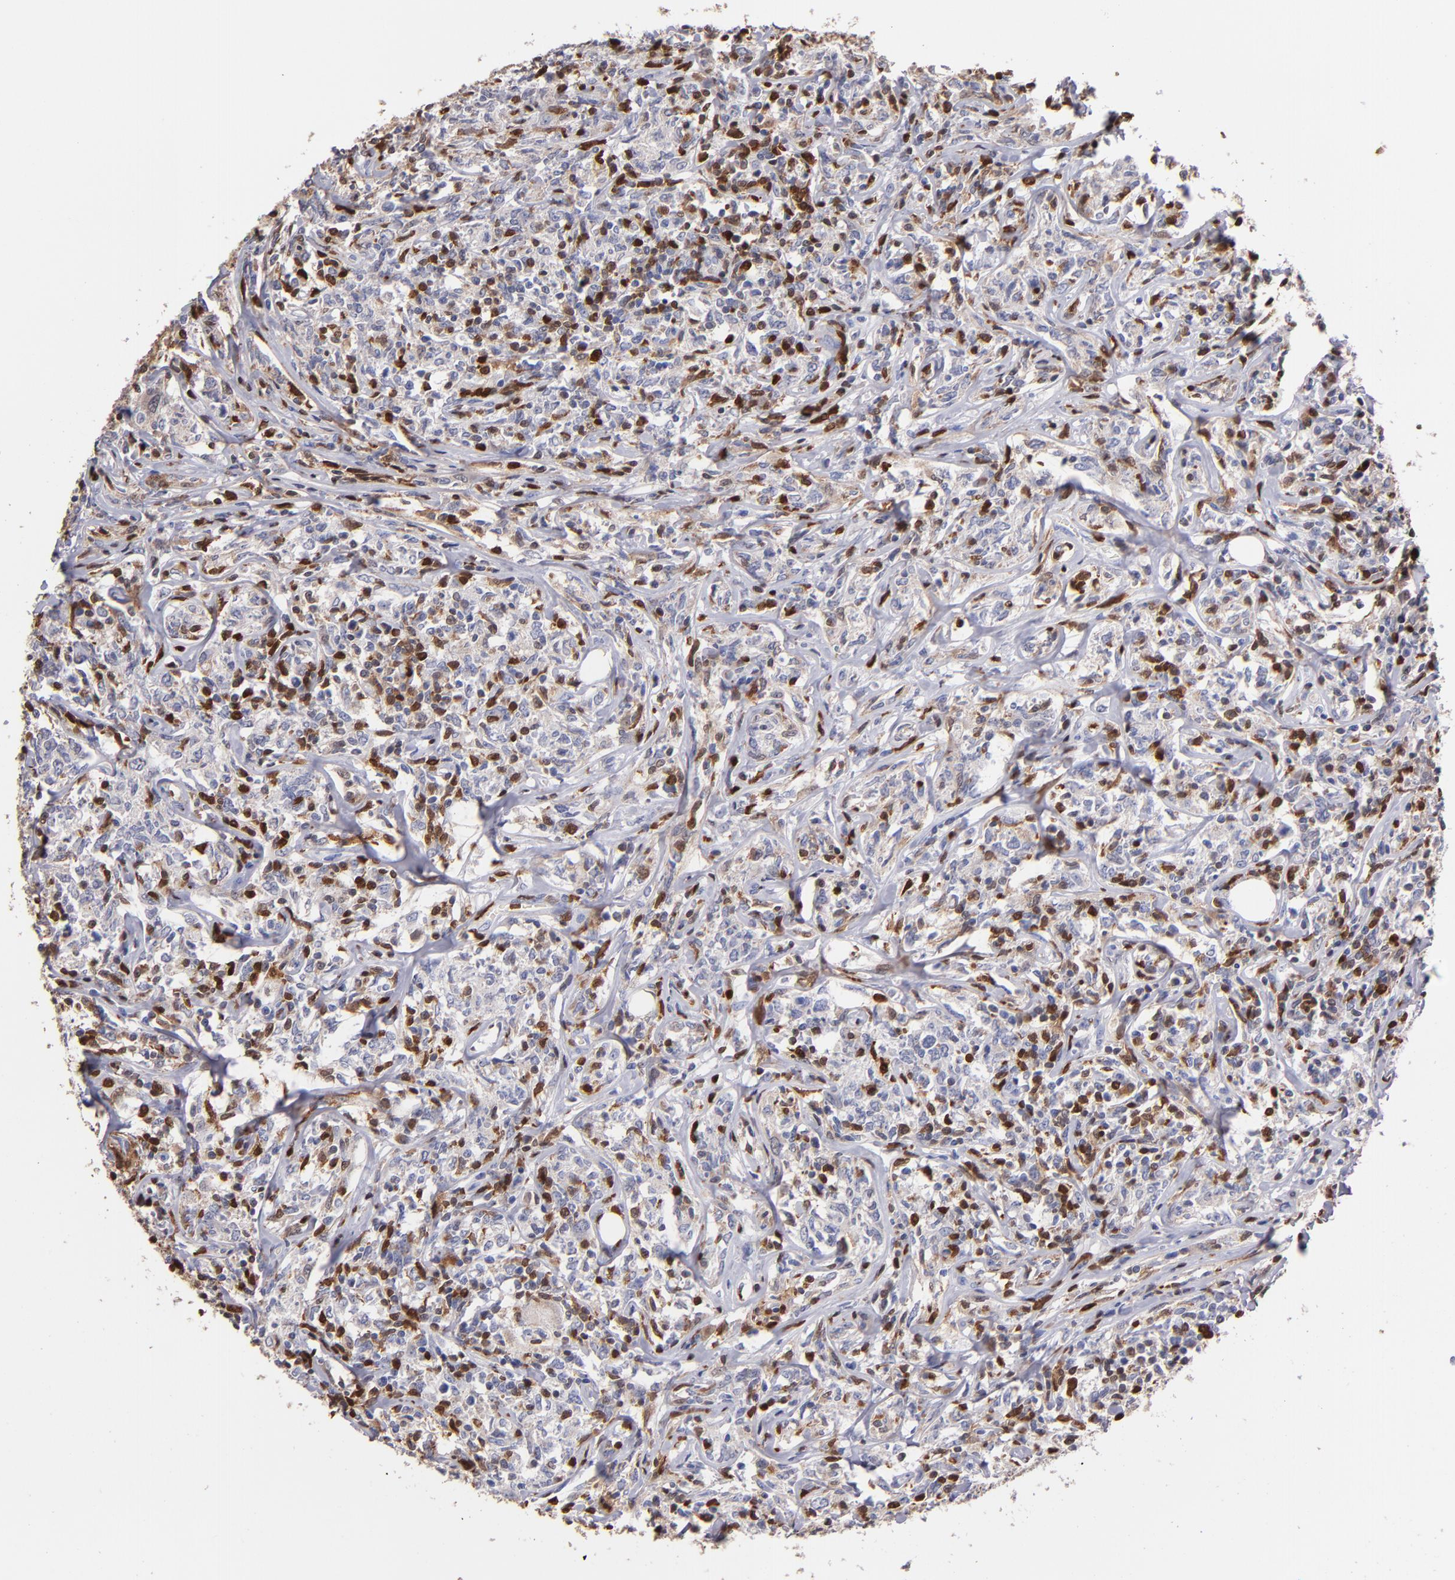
{"staining": {"intensity": "moderate", "quantity": "<25%", "location": "cytoplasmic/membranous,nuclear"}, "tissue": "lymphoma", "cell_type": "Tumor cells", "image_type": "cancer", "snomed": [{"axis": "morphology", "description": "Malignant lymphoma, non-Hodgkin's type, High grade"}, {"axis": "topography", "description": "Lymph node"}], "caption": "High-grade malignant lymphoma, non-Hodgkin's type stained with immunohistochemistry demonstrates moderate cytoplasmic/membranous and nuclear expression in approximately <25% of tumor cells.", "gene": "S100A4", "patient": {"sex": "female", "age": 84}}